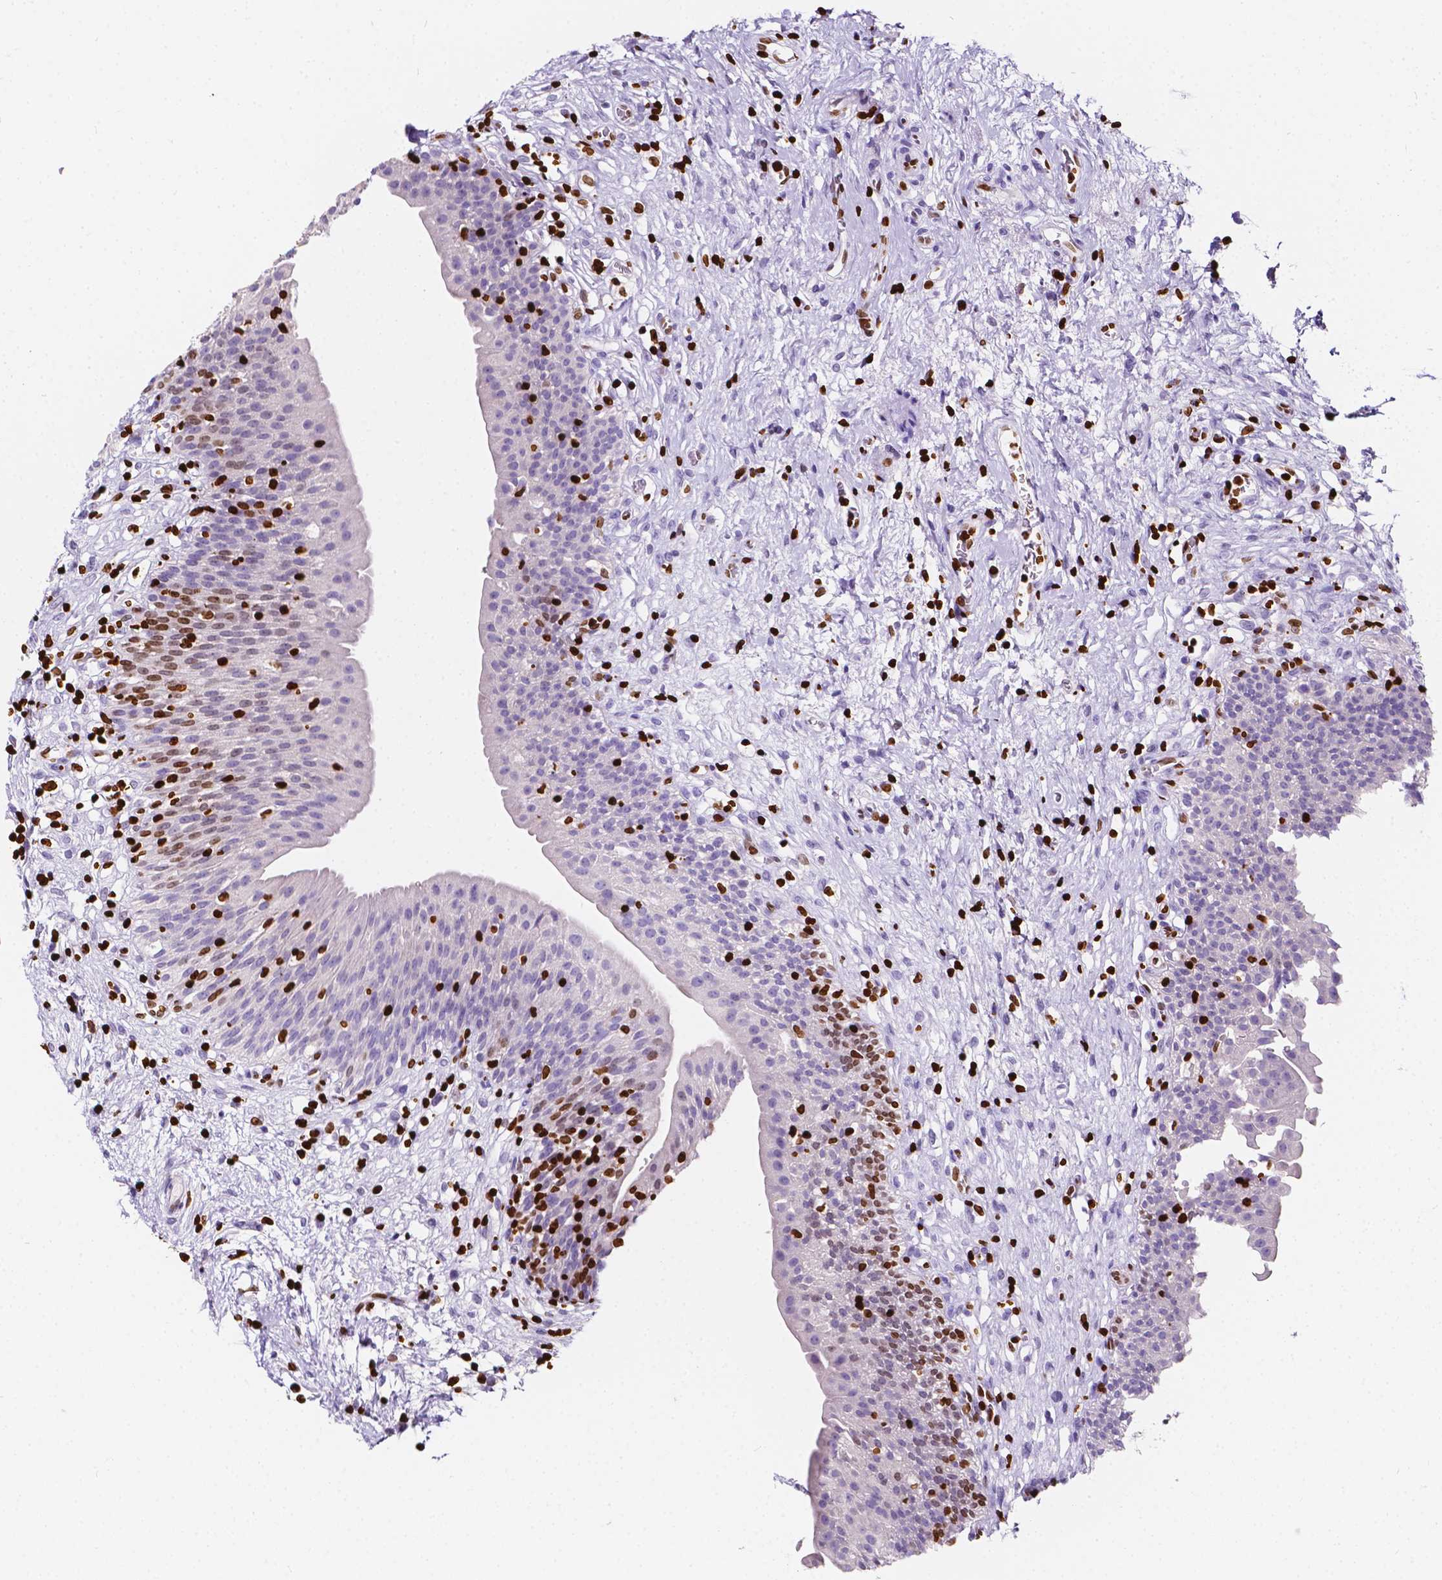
{"staining": {"intensity": "moderate", "quantity": "25%-75%", "location": "nuclear"}, "tissue": "urinary bladder", "cell_type": "Urothelial cells", "image_type": "normal", "snomed": [{"axis": "morphology", "description": "Normal tissue, NOS"}, {"axis": "topography", "description": "Urinary bladder"}], "caption": "Immunohistochemical staining of benign human urinary bladder exhibits medium levels of moderate nuclear expression in about 25%-75% of urothelial cells. (DAB (3,3'-diaminobenzidine) IHC, brown staining for protein, blue staining for nuclei).", "gene": "CBY3", "patient": {"sex": "male", "age": 76}}